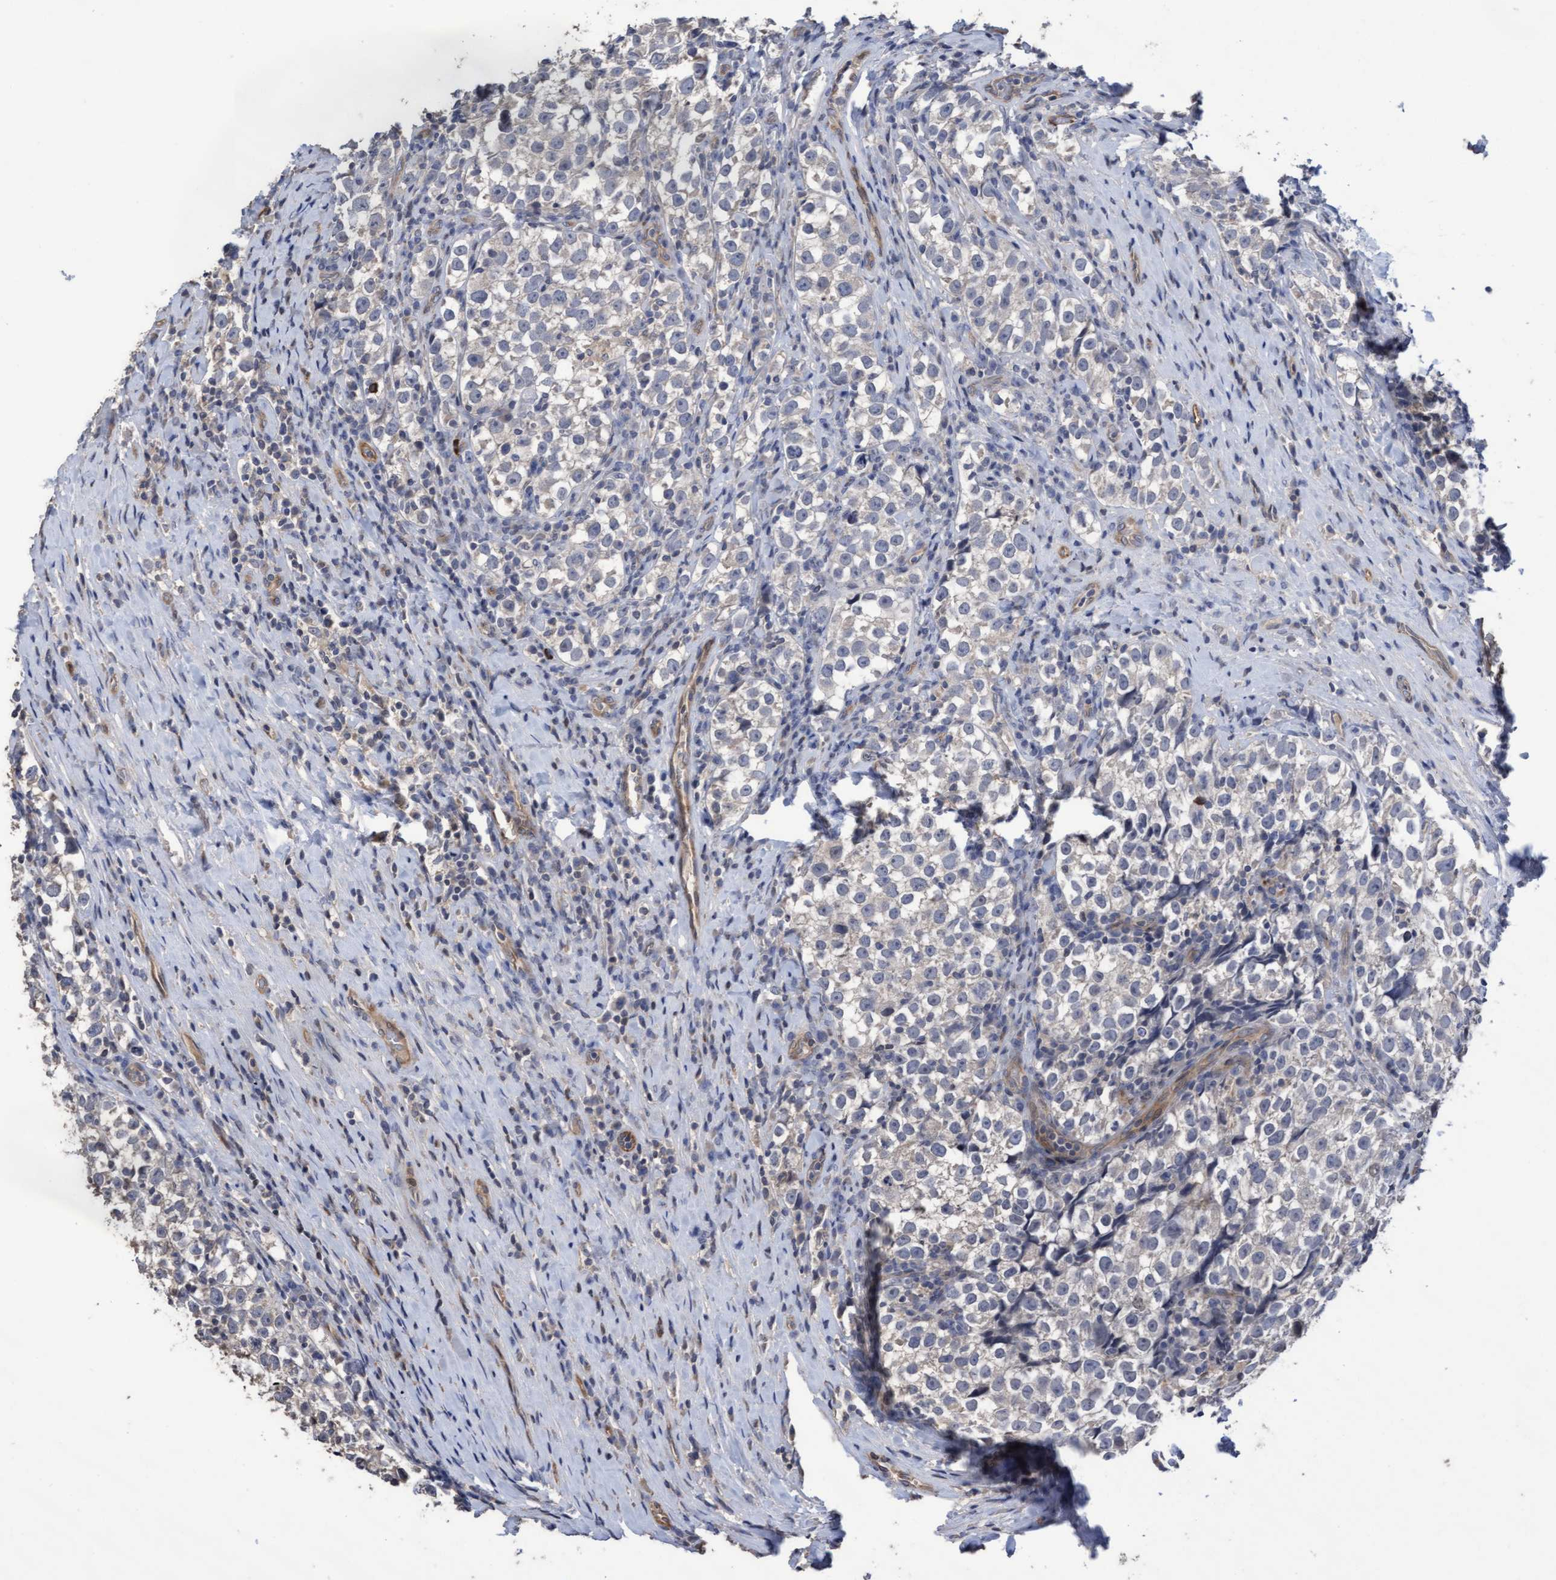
{"staining": {"intensity": "negative", "quantity": "none", "location": "none"}, "tissue": "testis cancer", "cell_type": "Tumor cells", "image_type": "cancer", "snomed": [{"axis": "morphology", "description": "Normal tissue, NOS"}, {"axis": "morphology", "description": "Seminoma, NOS"}, {"axis": "topography", "description": "Testis"}], "caption": "High power microscopy photomicrograph of an immunohistochemistry micrograph of testis cancer, revealing no significant positivity in tumor cells.", "gene": "KRT24", "patient": {"sex": "male", "age": 43}}